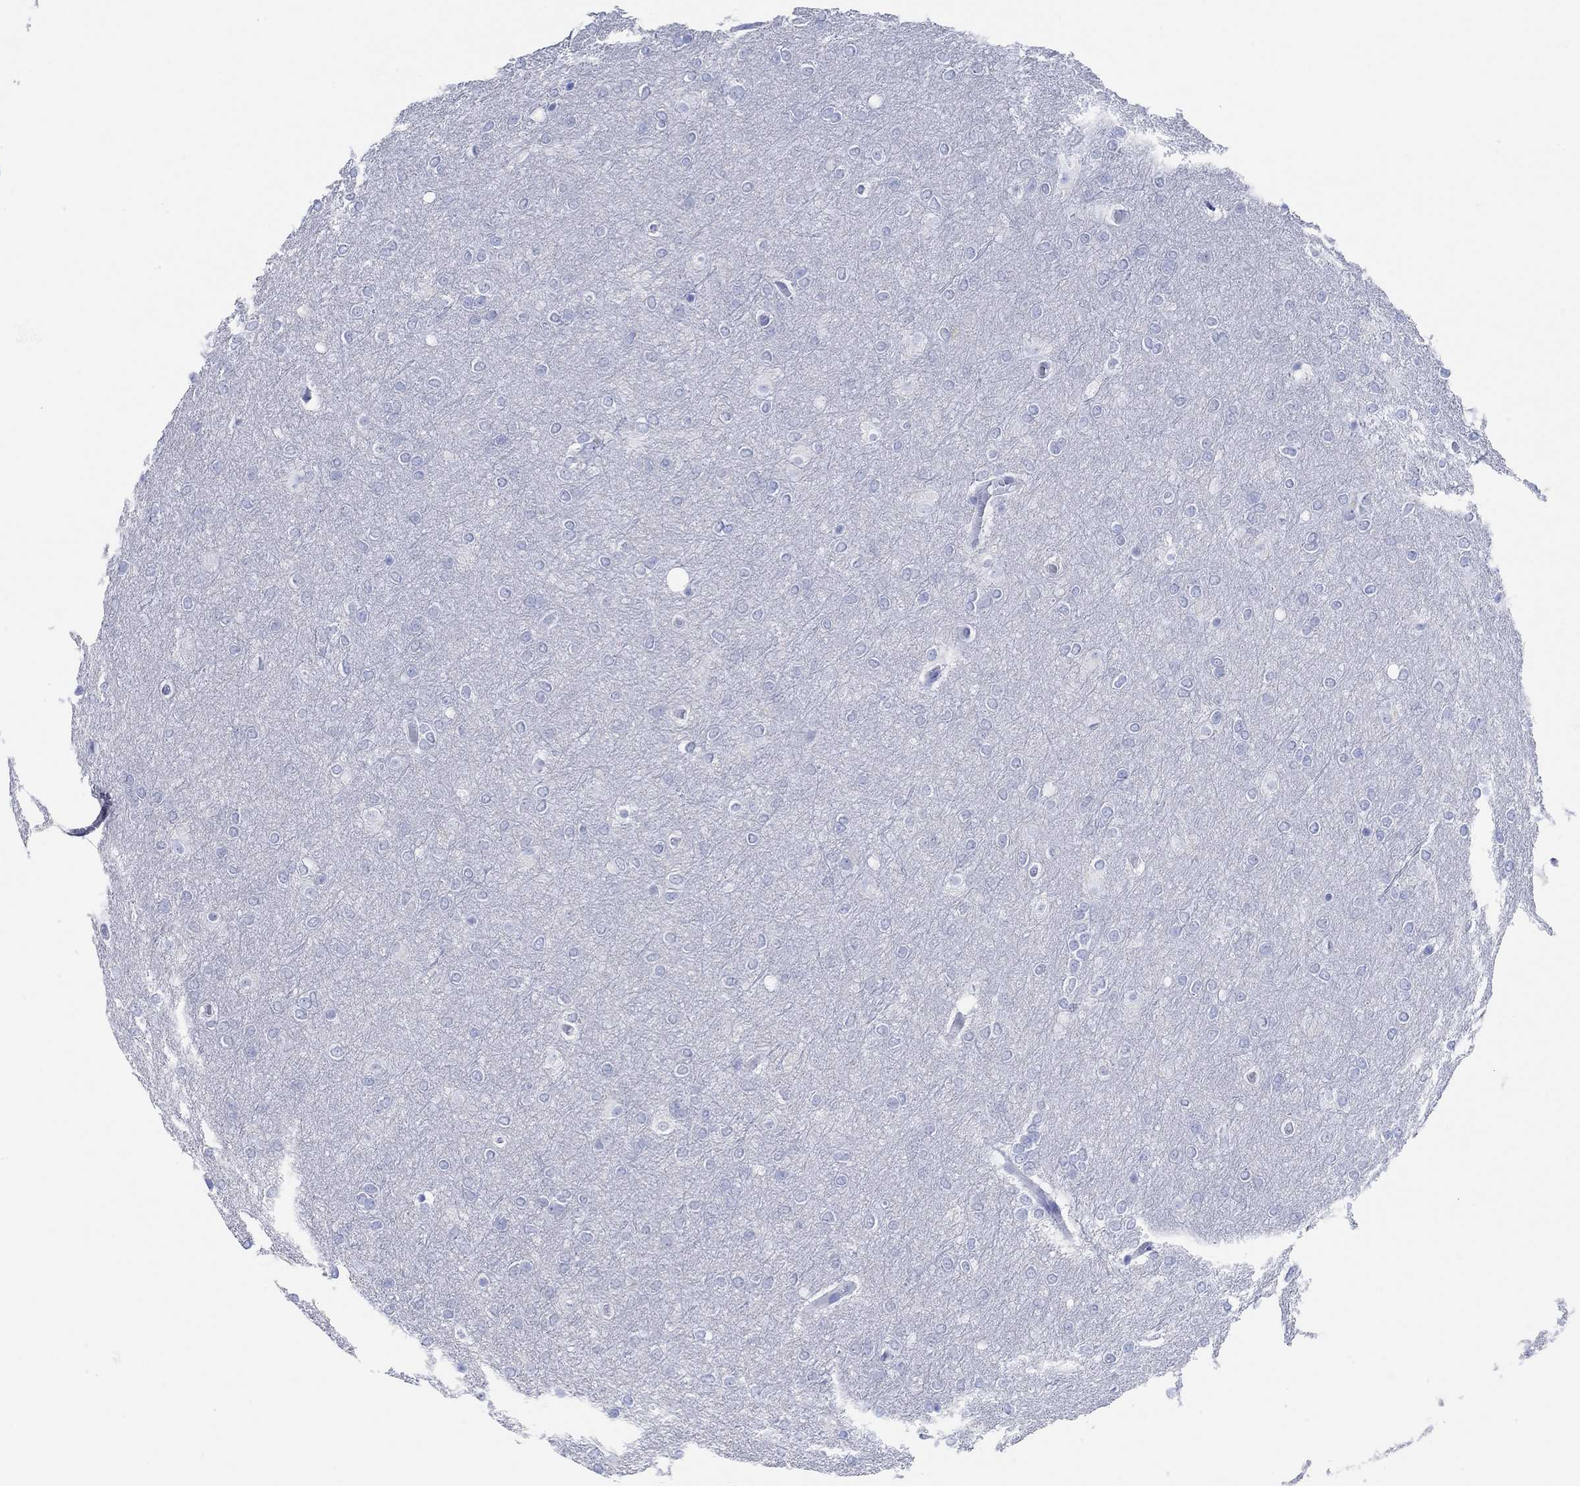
{"staining": {"intensity": "negative", "quantity": "none", "location": "none"}, "tissue": "glioma", "cell_type": "Tumor cells", "image_type": "cancer", "snomed": [{"axis": "morphology", "description": "Glioma, malignant, High grade"}, {"axis": "topography", "description": "Brain"}], "caption": "Immunohistochemistry histopathology image of human glioma stained for a protein (brown), which displays no positivity in tumor cells.", "gene": "AK8", "patient": {"sex": "female", "age": 61}}